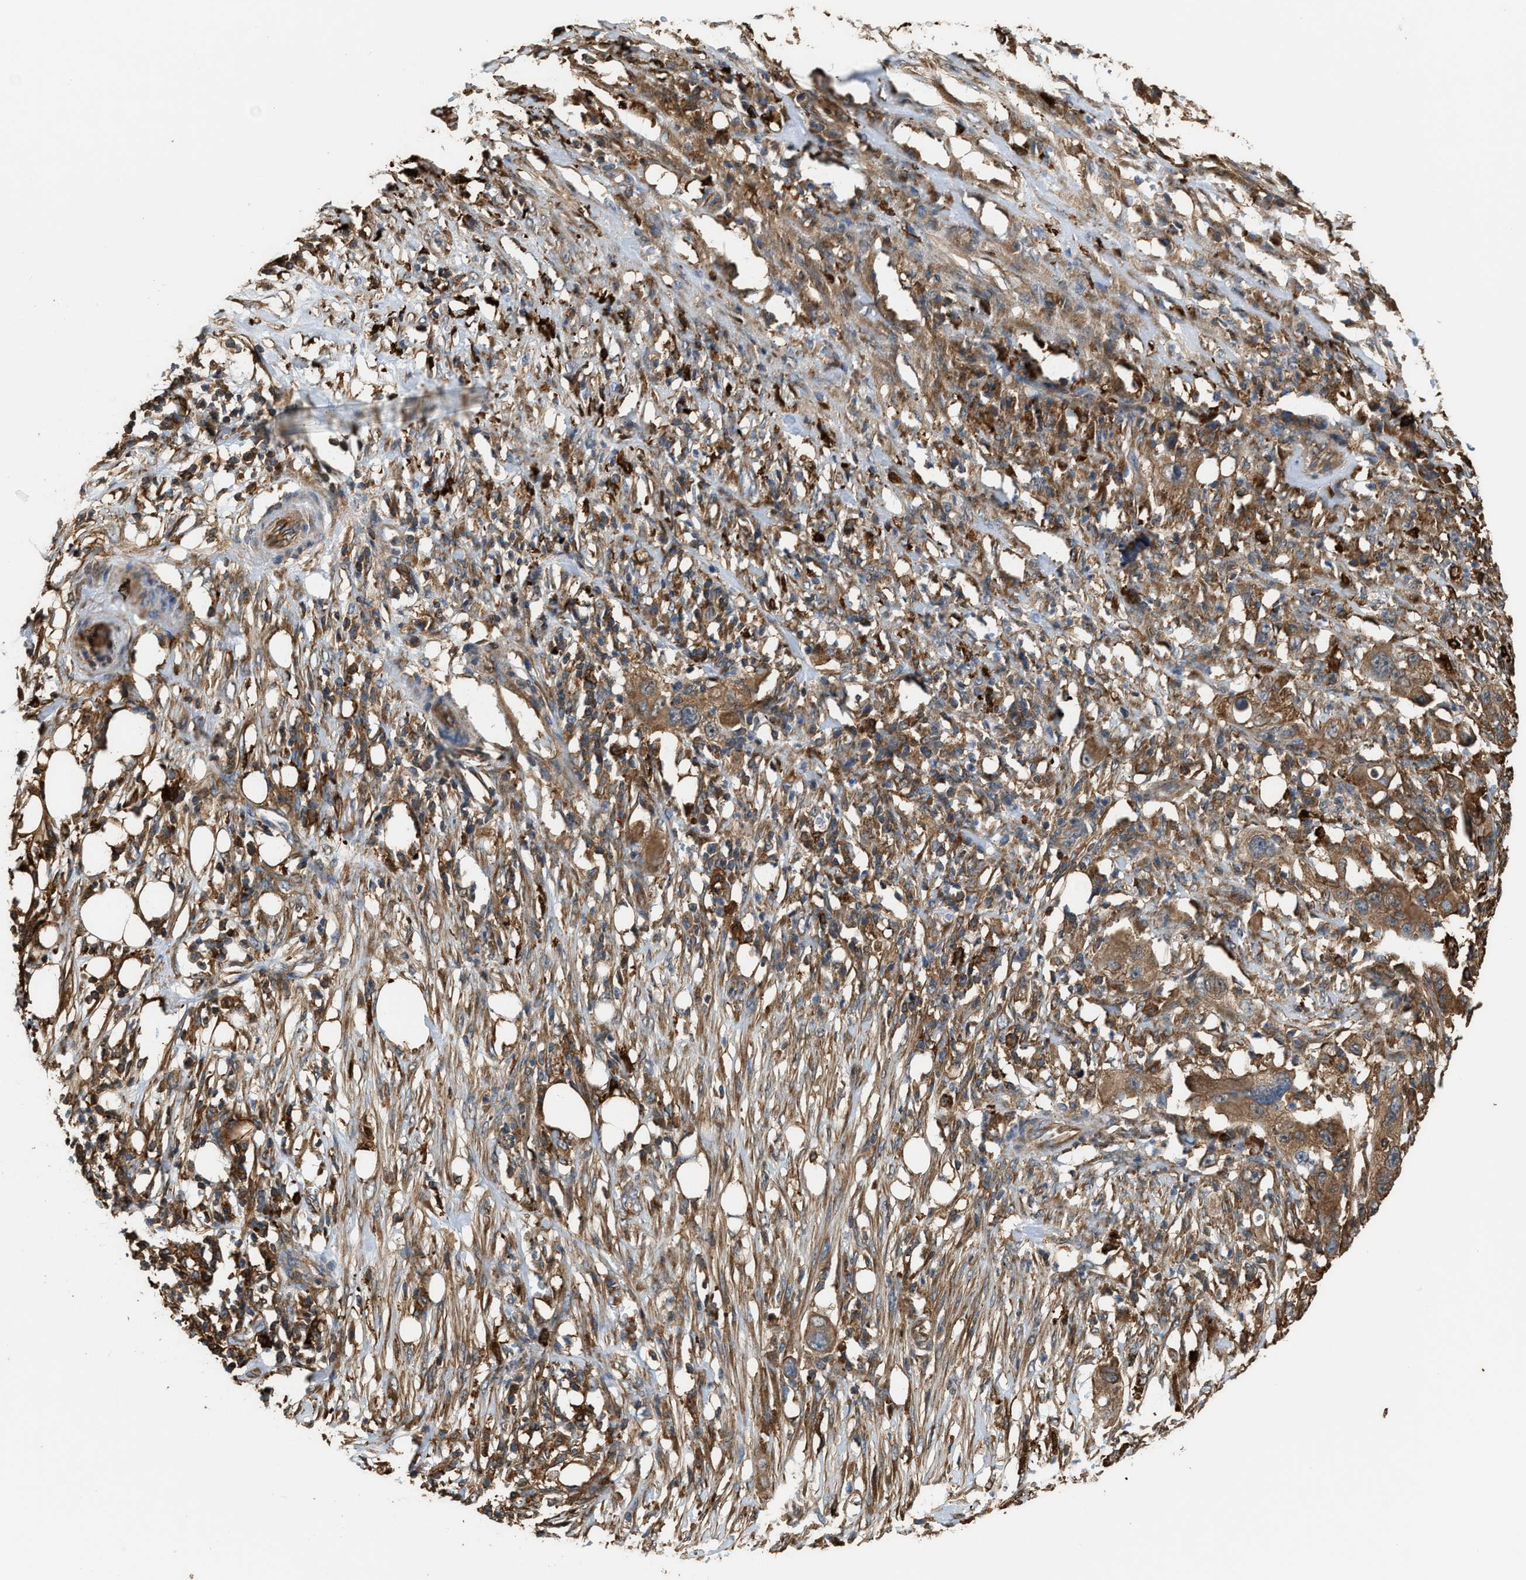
{"staining": {"intensity": "moderate", "quantity": ">75%", "location": "cytoplasmic/membranous"}, "tissue": "pancreatic cancer", "cell_type": "Tumor cells", "image_type": "cancer", "snomed": [{"axis": "morphology", "description": "Adenocarcinoma, NOS"}, {"axis": "topography", "description": "Pancreas"}], "caption": "Immunohistochemistry (IHC) micrograph of human pancreatic adenocarcinoma stained for a protein (brown), which reveals medium levels of moderate cytoplasmic/membranous staining in about >75% of tumor cells.", "gene": "ATIC", "patient": {"sex": "female", "age": 78}}